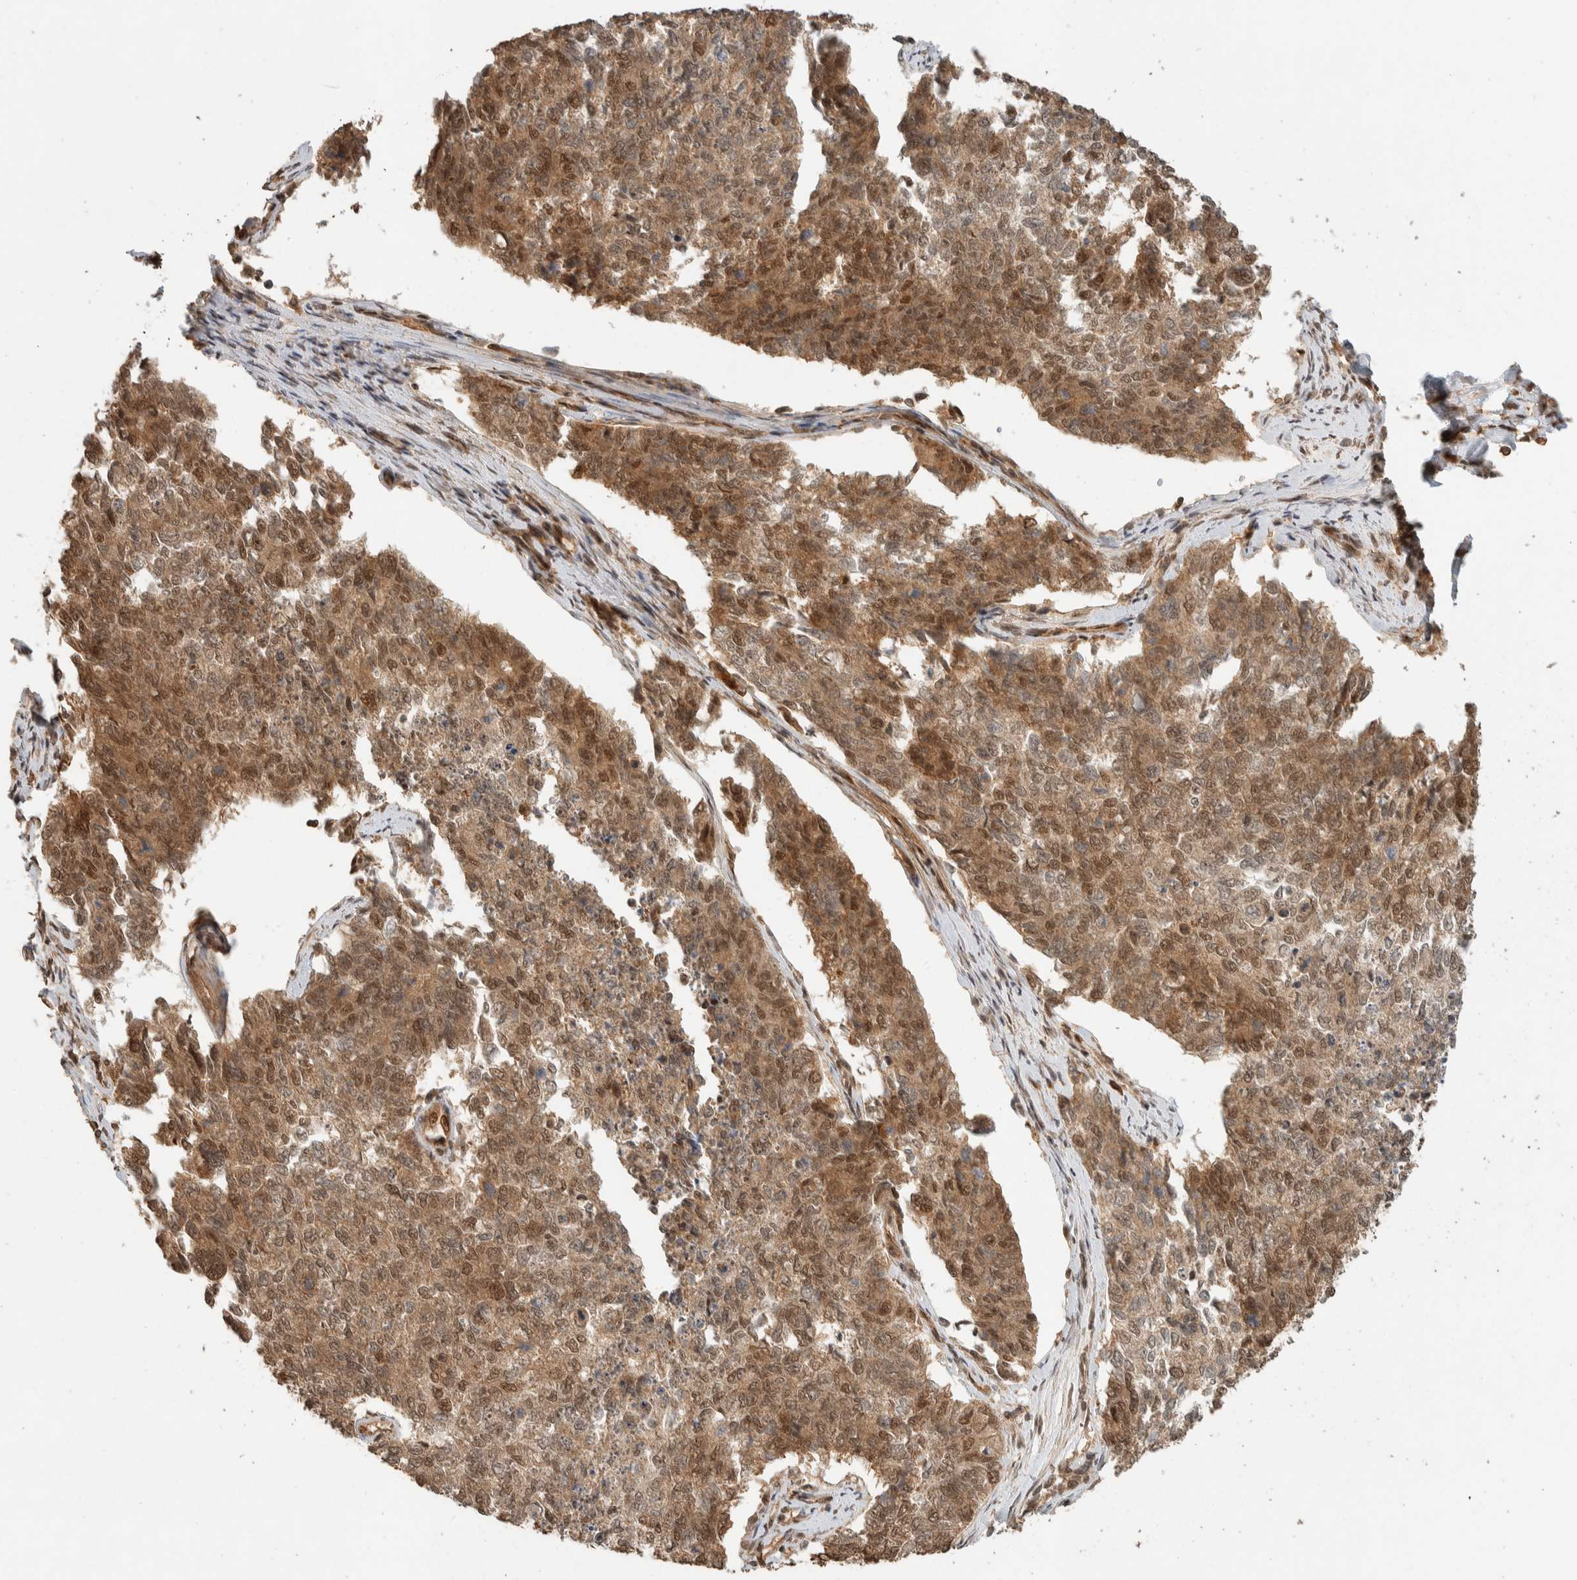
{"staining": {"intensity": "moderate", "quantity": ">75%", "location": "cytoplasmic/membranous,nuclear"}, "tissue": "cervical cancer", "cell_type": "Tumor cells", "image_type": "cancer", "snomed": [{"axis": "morphology", "description": "Squamous cell carcinoma, NOS"}, {"axis": "topography", "description": "Cervix"}], "caption": "Immunohistochemical staining of human squamous cell carcinoma (cervical) exhibits moderate cytoplasmic/membranous and nuclear protein positivity in approximately >75% of tumor cells.", "gene": "ZBTB2", "patient": {"sex": "female", "age": 63}}